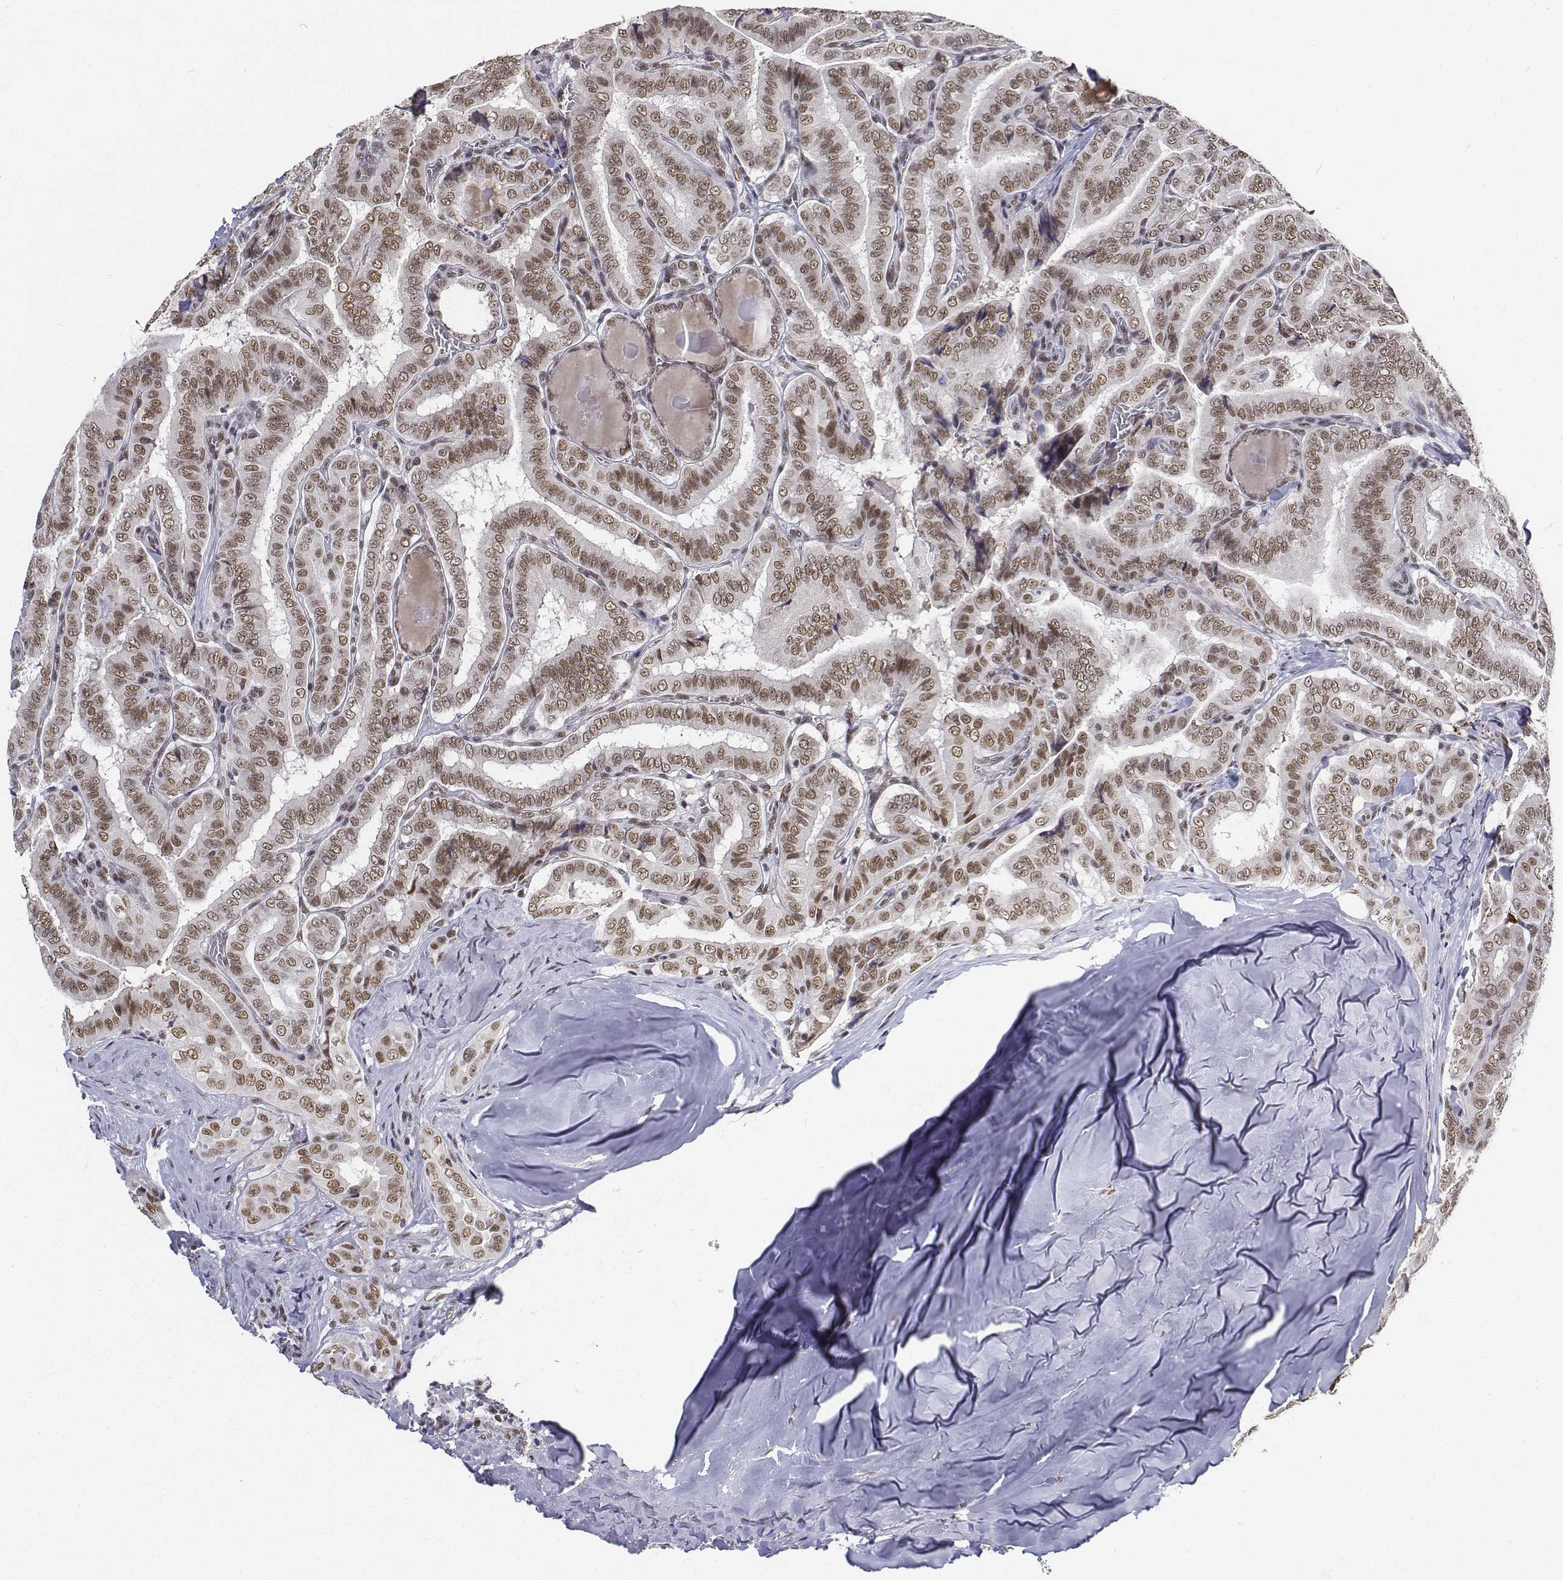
{"staining": {"intensity": "moderate", "quantity": ">75%", "location": "nuclear"}, "tissue": "thyroid cancer", "cell_type": "Tumor cells", "image_type": "cancer", "snomed": [{"axis": "morphology", "description": "Papillary adenocarcinoma, NOS"}, {"axis": "morphology", "description": "Papillary adenoma metastatic"}, {"axis": "topography", "description": "Thyroid gland"}], "caption": "Immunohistochemistry (IHC) (DAB (3,3'-diaminobenzidine)) staining of human thyroid cancer (papillary adenocarcinoma) reveals moderate nuclear protein positivity in about >75% of tumor cells.", "gene": "ATRX", "patient": {"sex": "female", "age": 50}}